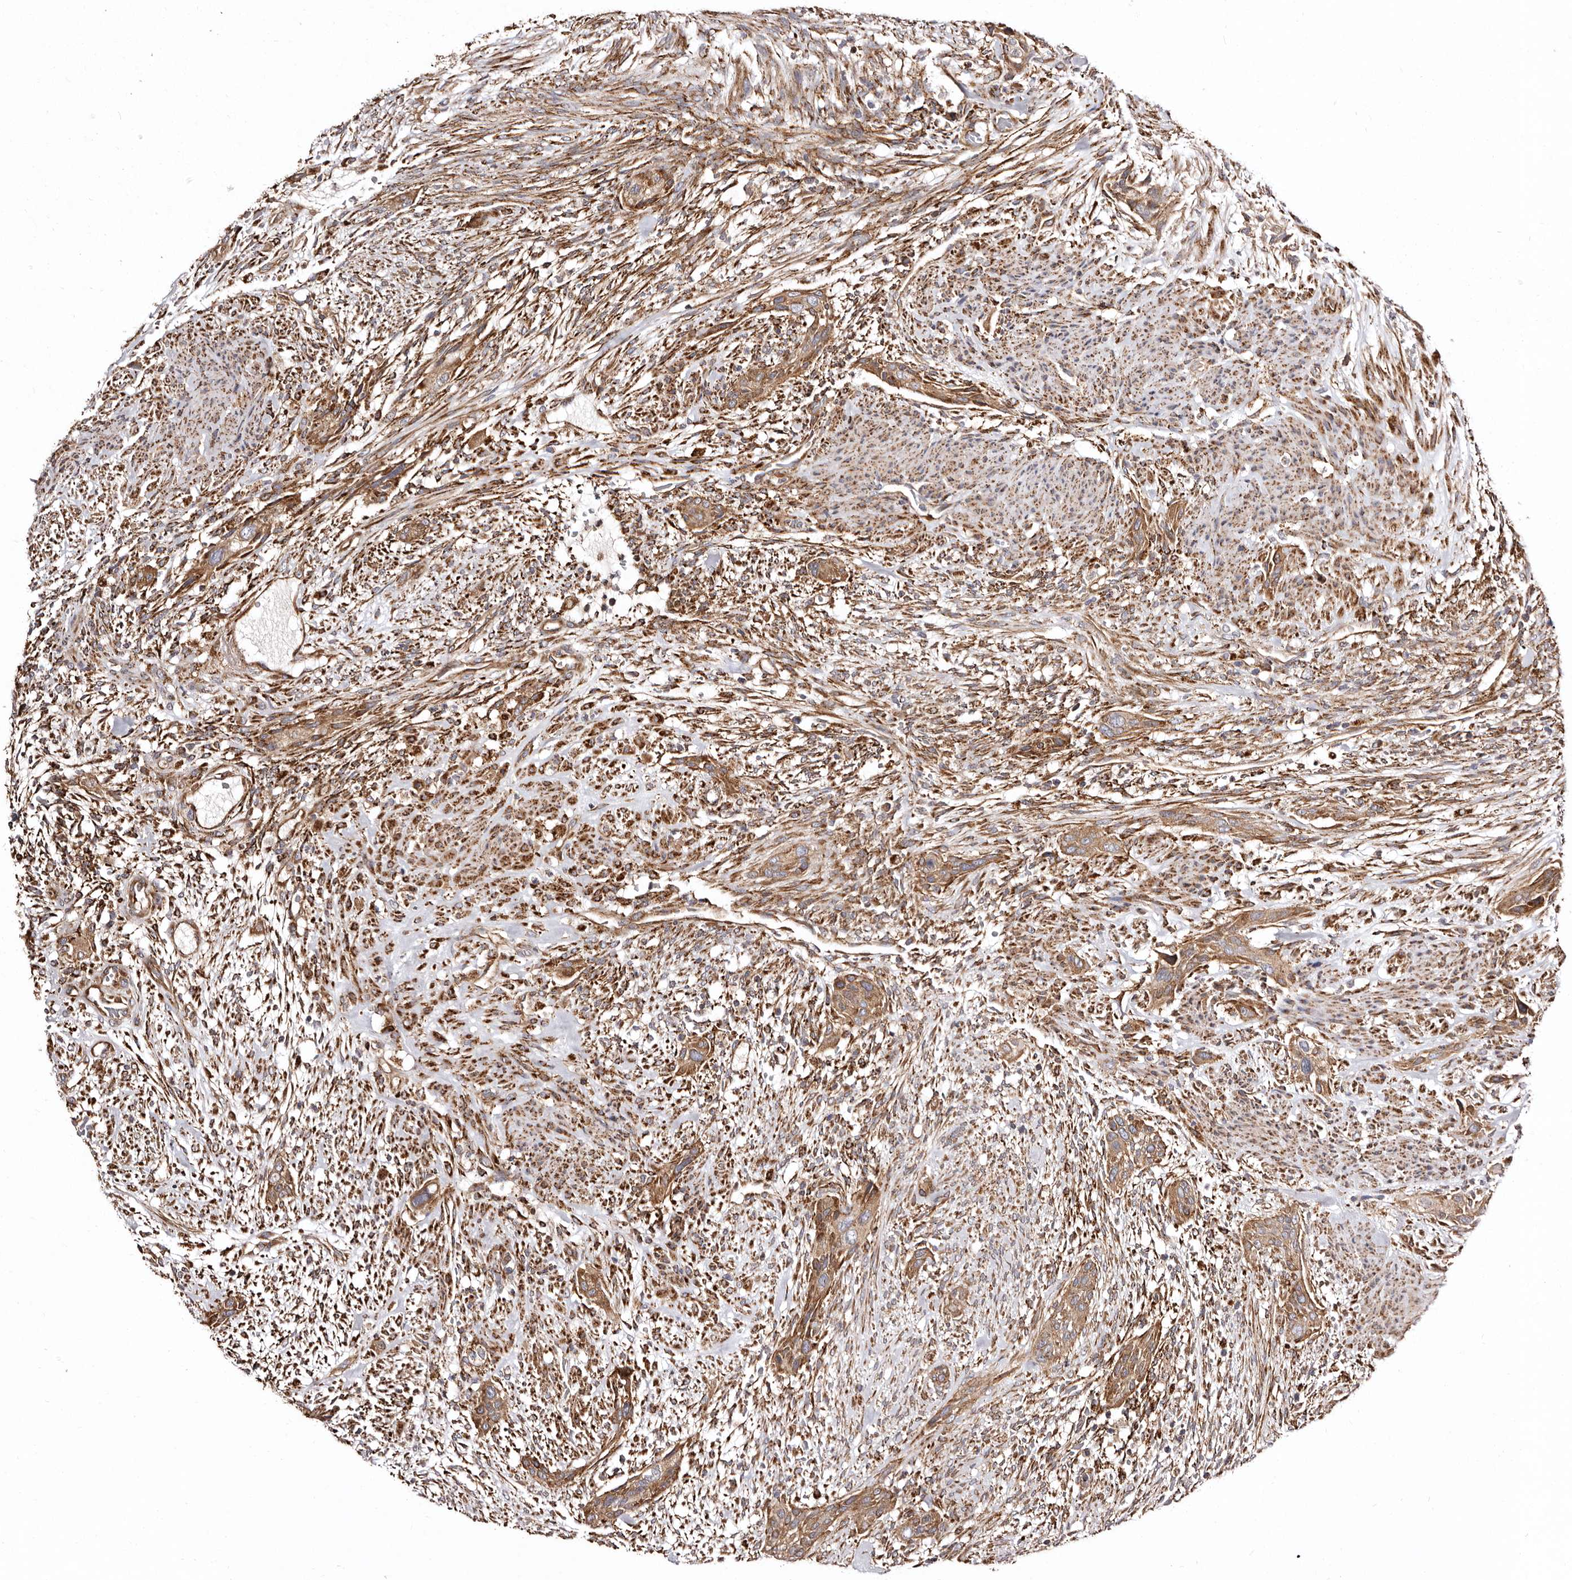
{"staining": {"intensity": "moderate", "quantity": ">75%", "location": "cytoplasmic/membranous"}, "tissue": "urothelial cancer", "cell_type": "Tumor cells", "image_type": "cancer", "snomed": [{"axis": "morphology", "description": "Urothelial carcinoma, High grade"}, {"axis": "topography", "description": "Urinary bladder"}], "caption": "High-grade urothelial carcinoma tissue reveals moderate cytoplasmic/membranous staining in approximately >75% of tumor cells, visualized by immunohistochemistry.", "gene": "LUZP1", "patient": {"sex": "male", "age": 35}}